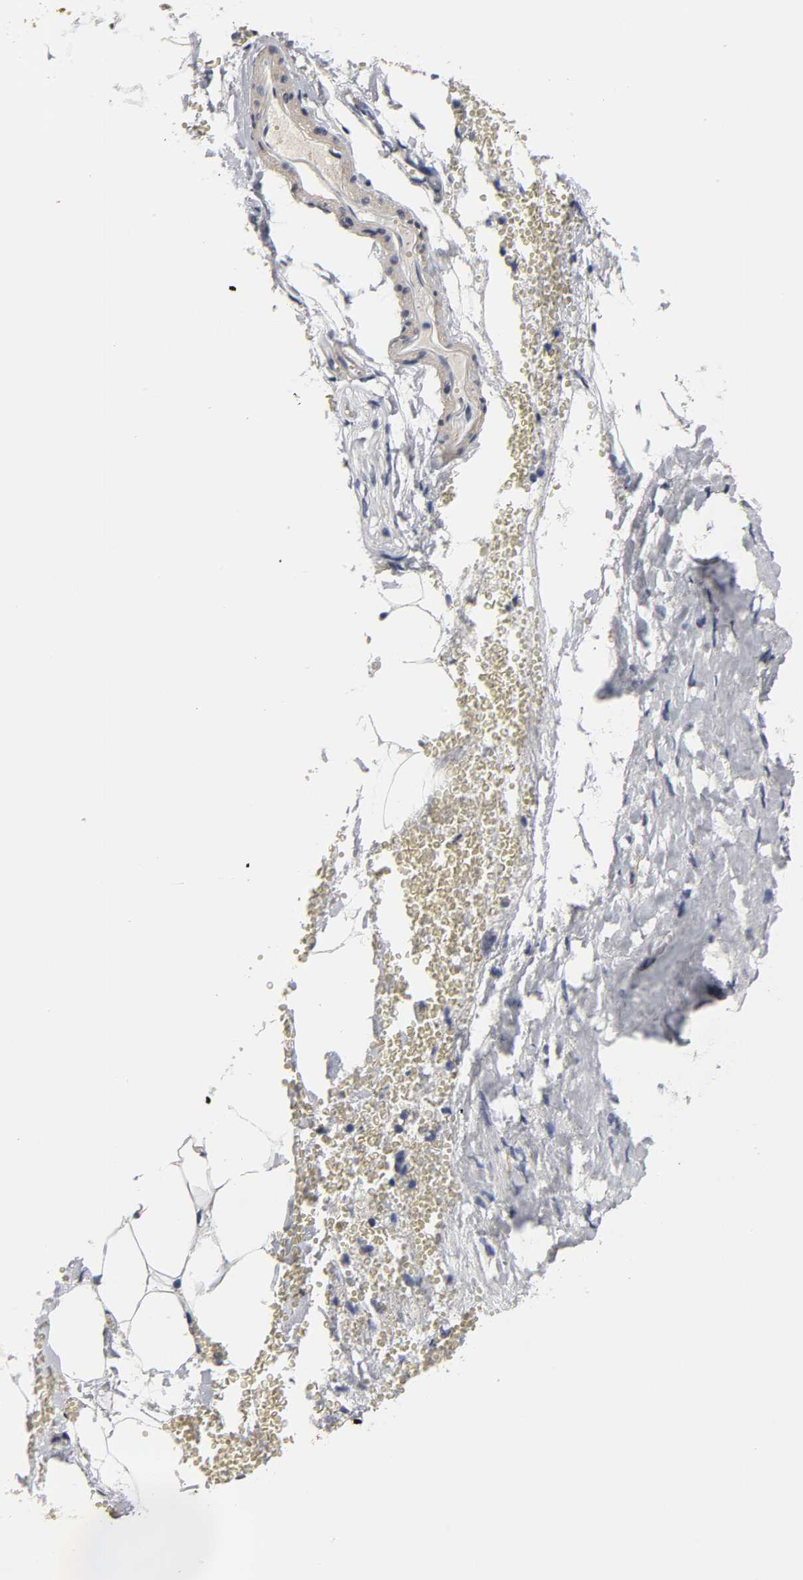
{"staining": {"intensity": "negative", "quantity": "none", "location": "none"}, "tissue": "adrenal gland", "cell_type": "Glandular cells", "image_type": "normal", "snomed": [{"axis": "morphology", "description": "Normal tissue, NOS"}, {"axis": "topography", "description": "Adrenal gland"}], "caption": "Glandular cells show no significant protein expression in unremarkable adrenal gland.", "gene": "GRHL2", "patient": {"sex": "female", "age": 71}}